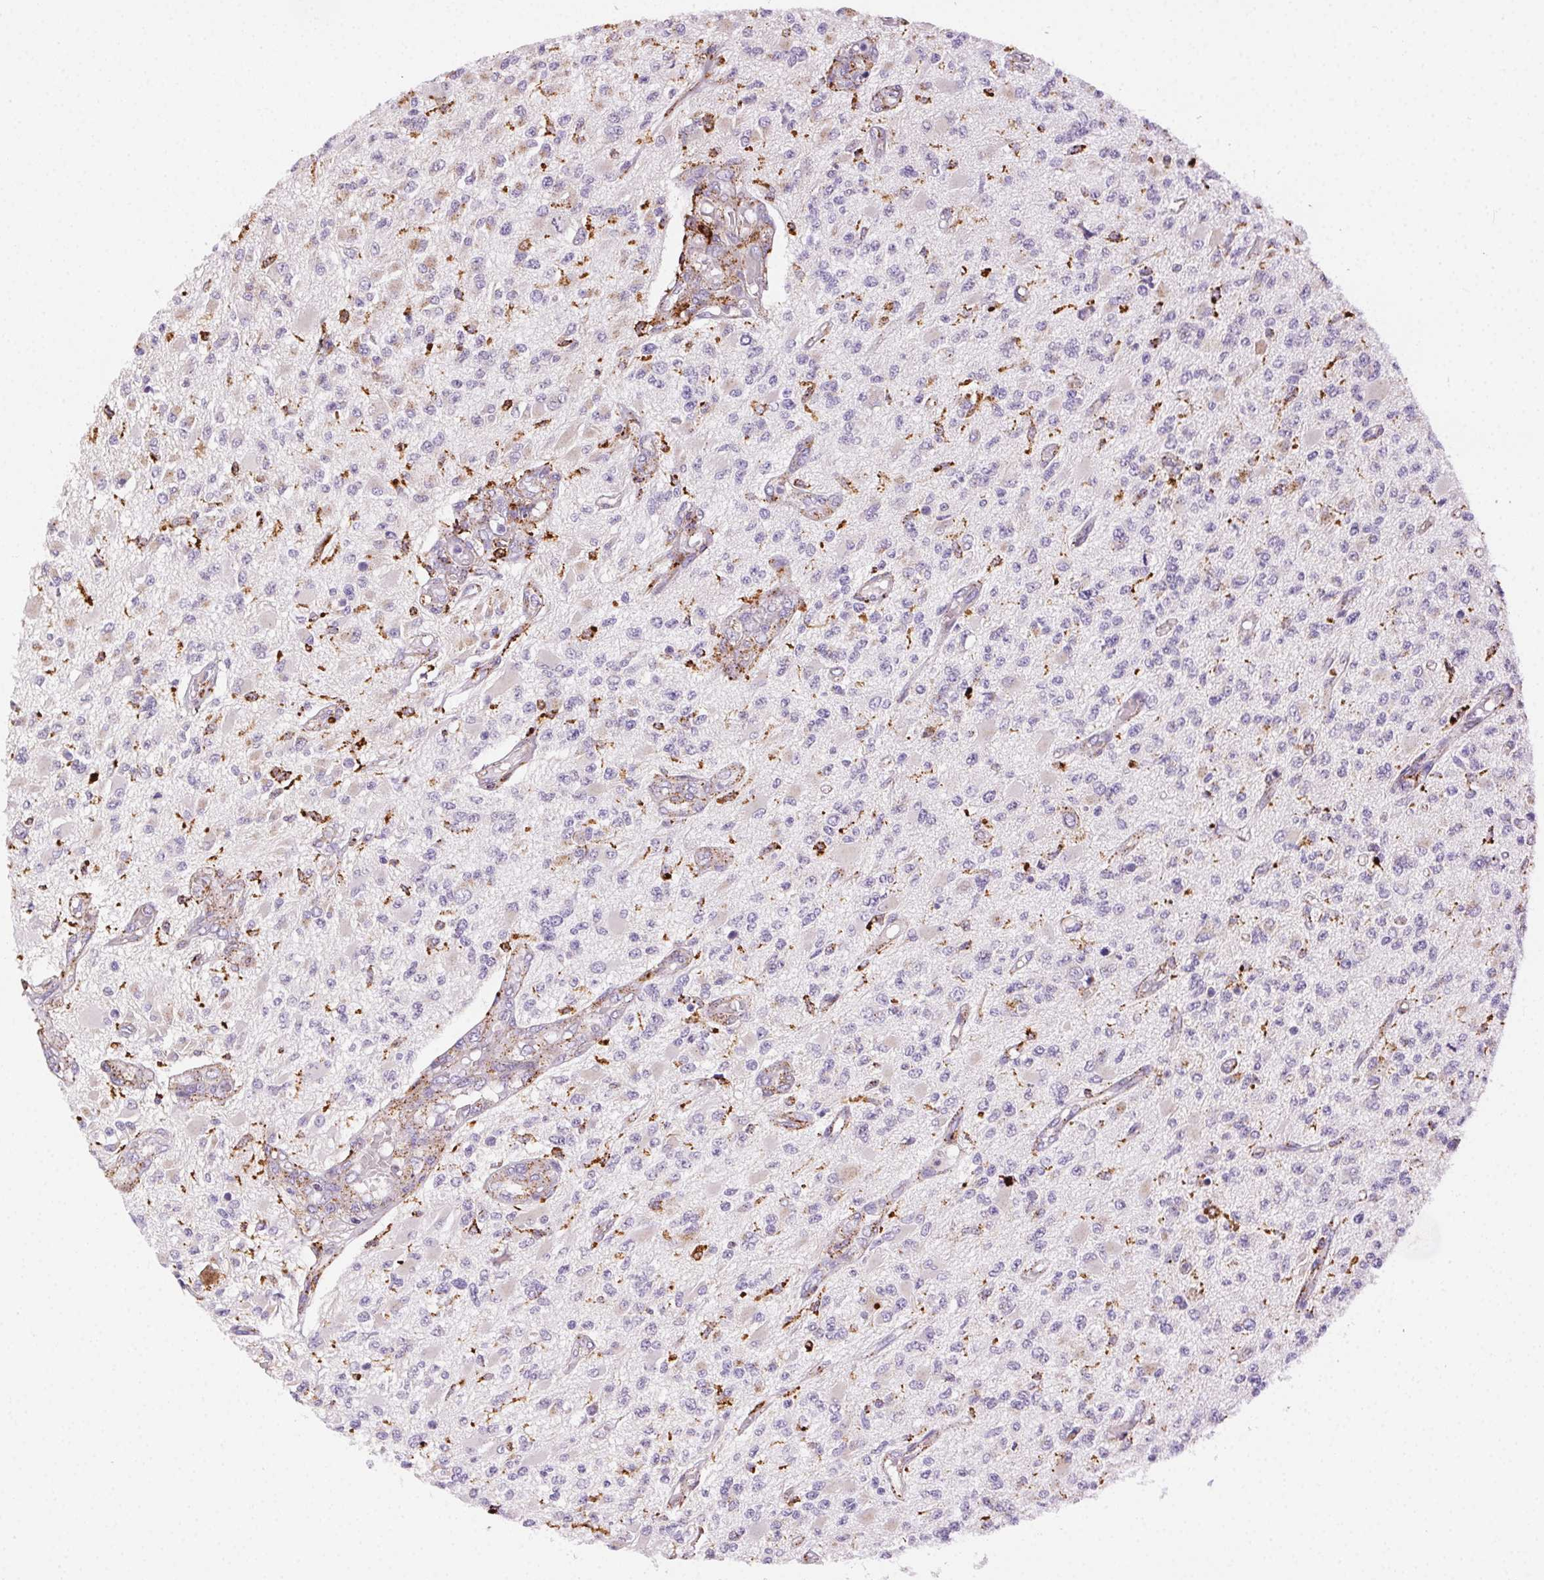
{"staining": {"intensity": "negative", "quantity": "none", "location": "none"}, "tissue": "glioma", "cell_type": "Tumor cells", "image_type": "cancer", "snomed": [{"axis": "morphology", "description": "Glioma, malignant, High grade"}, {"axis": "topography", "description": "Brain"}], "caption": "An image of malignant glioma (high-grade) stained for a protein demonstrates no brown staining in tumor cells.", "gene": "SCPEP1", "patient": {"sex": "female", "age": 63}}